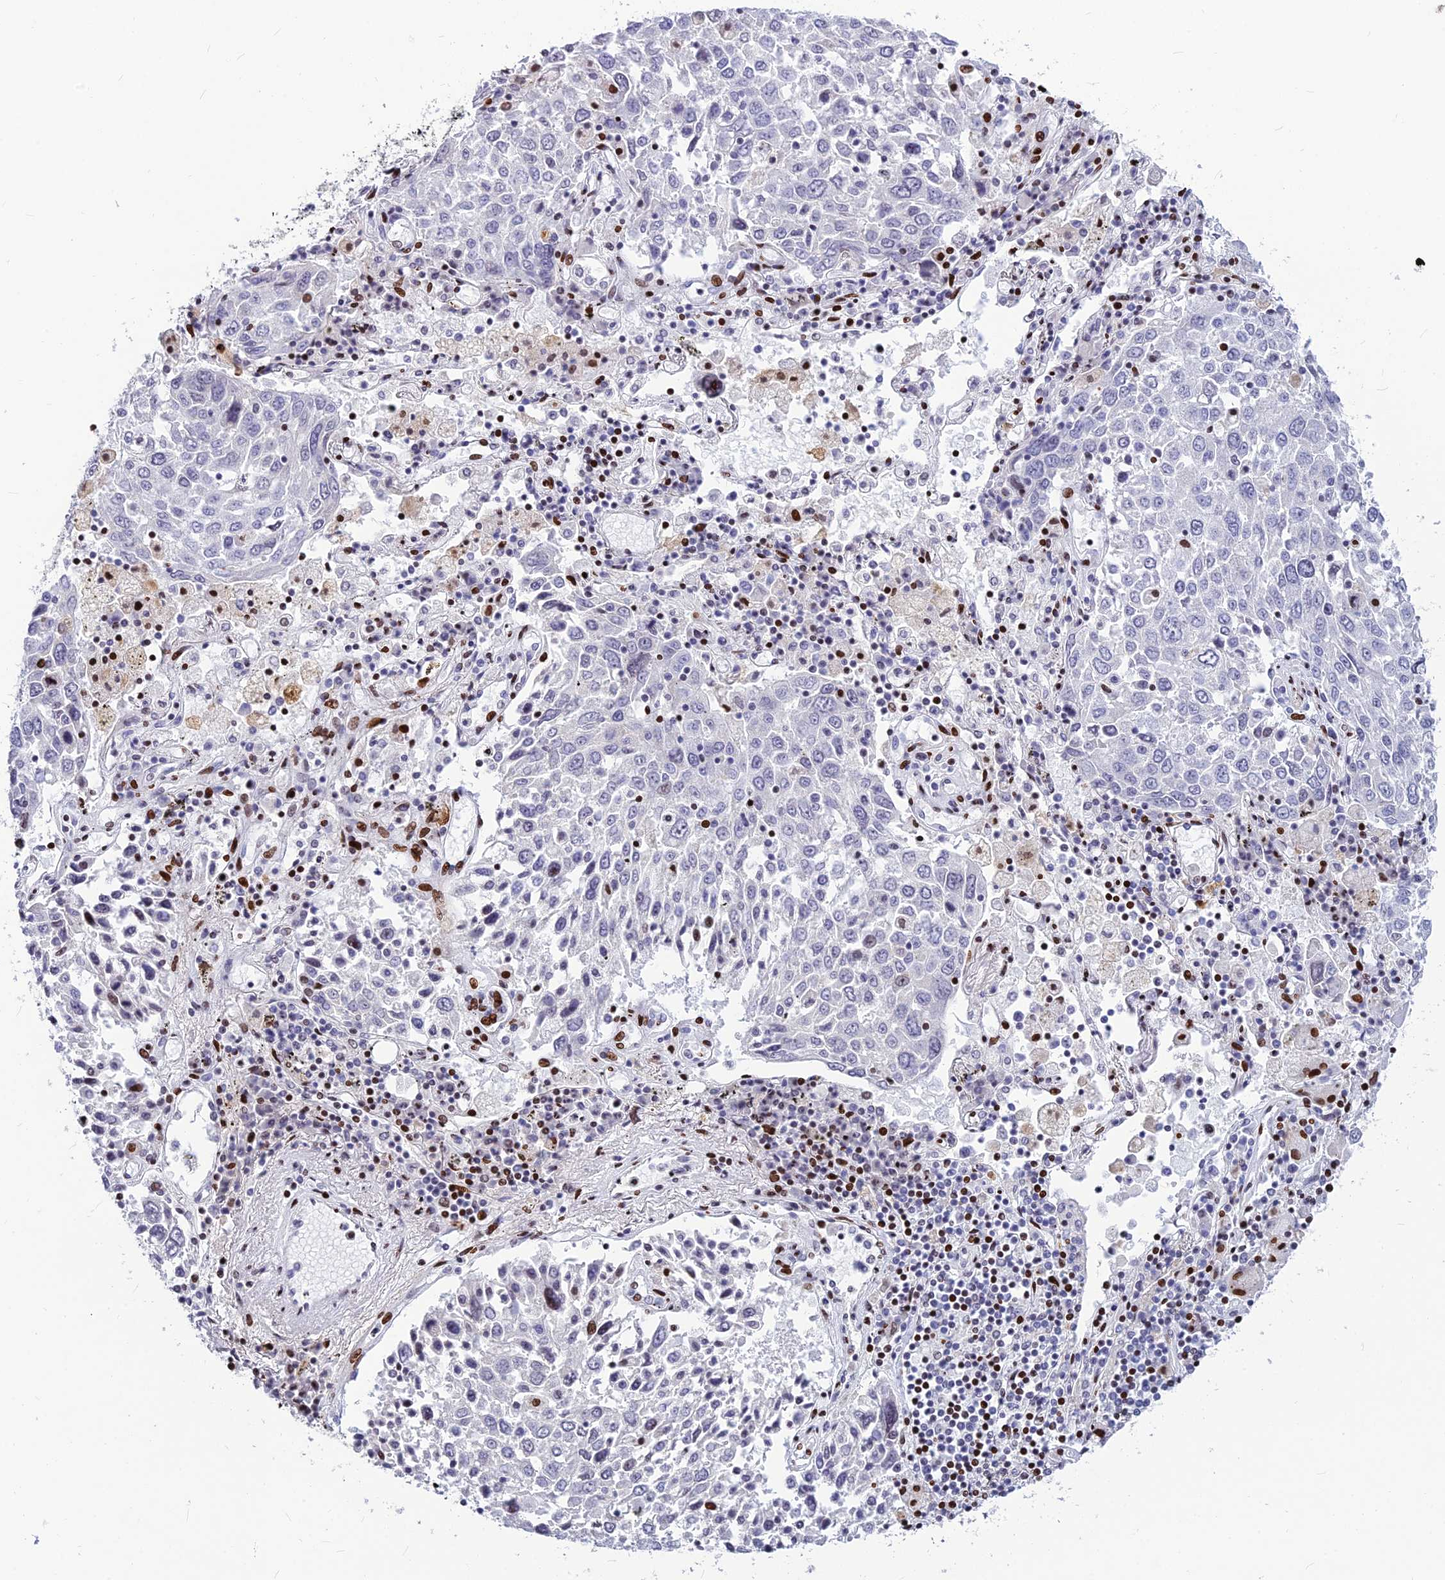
{"staining": {"intensity": "negative", "quantity": "none", "location": "none"}, "tissue": "lung cancer", "cell_type": "Tumor cells", "image_type": "cancer", "snomed": [{"axis": "morphology", "description": "Squamous cell carcinoma, NOS"}, {"axis": "topography", "description": "Lung"}], "caption": "A high-resolution image shows immunohistochemistry staining of lung squamous cell carcinoma, which demonstrates no significant staining in tumor cells. Nuclei are stained in blue.", "gene": "PRPS1", "patient": {"sex": "male", "age": 65}}